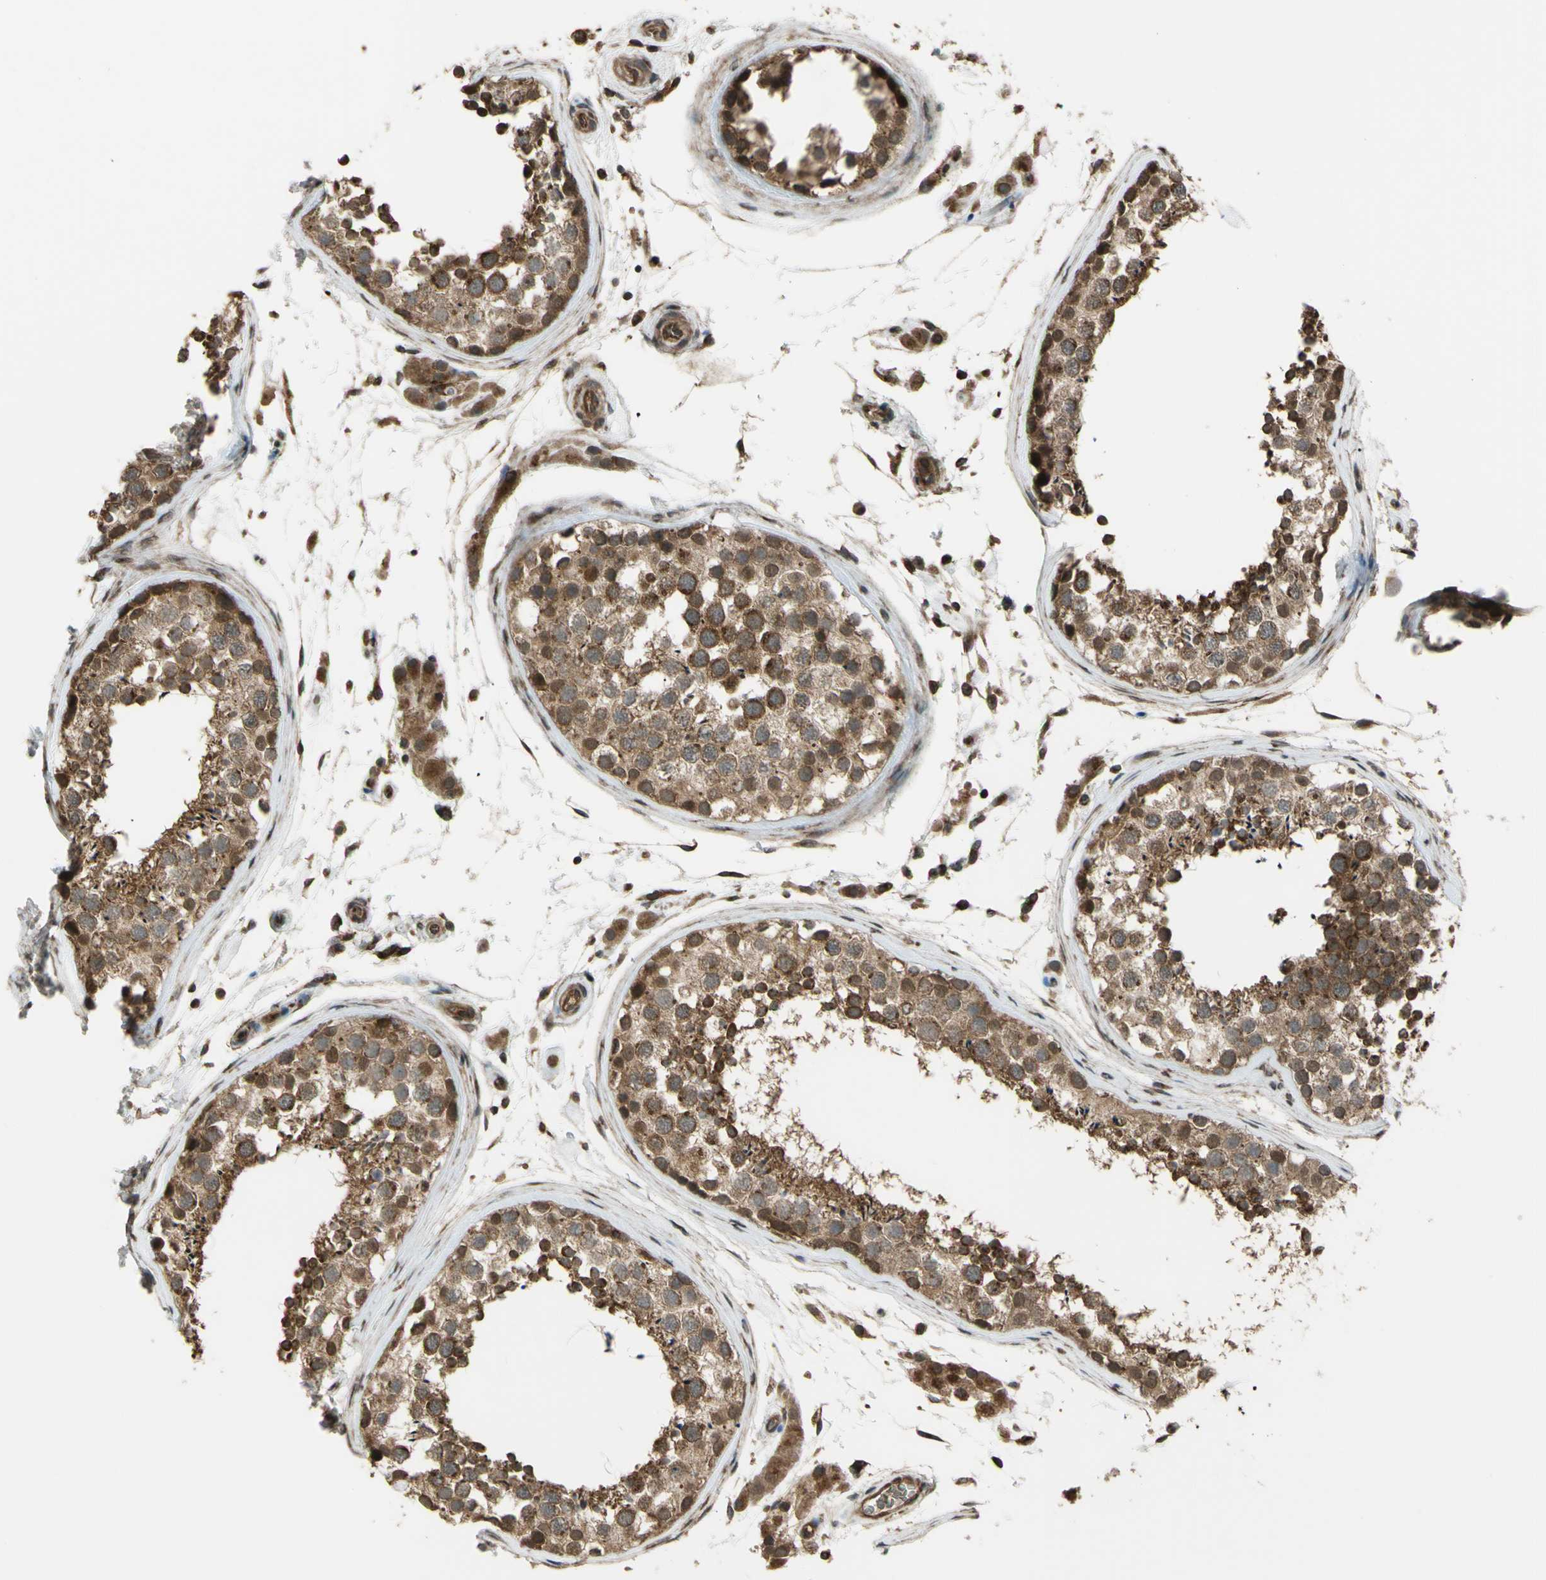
{"staining": {"intensity": "moderate", "quantity": ">75%", "location": "cytoplasmic/membranous"}, "tissue": "testis", "cell_type": "Cells in seminiferous ducts", "image_type": "normal", "snomed": [{"axis": "morphology", "description": "Normal tissue, NOS"}, {"axis": "topography", "description": "Testis"}], "caption": "Immunohistochemistry (DAB) staining of normal human testis displays moderate cytoplasmic/membranous protein staining in approximately >75% of cells in seminiferous ducts.", "gene": "FLII", "patient": {"sex": "male", "age": 46}}